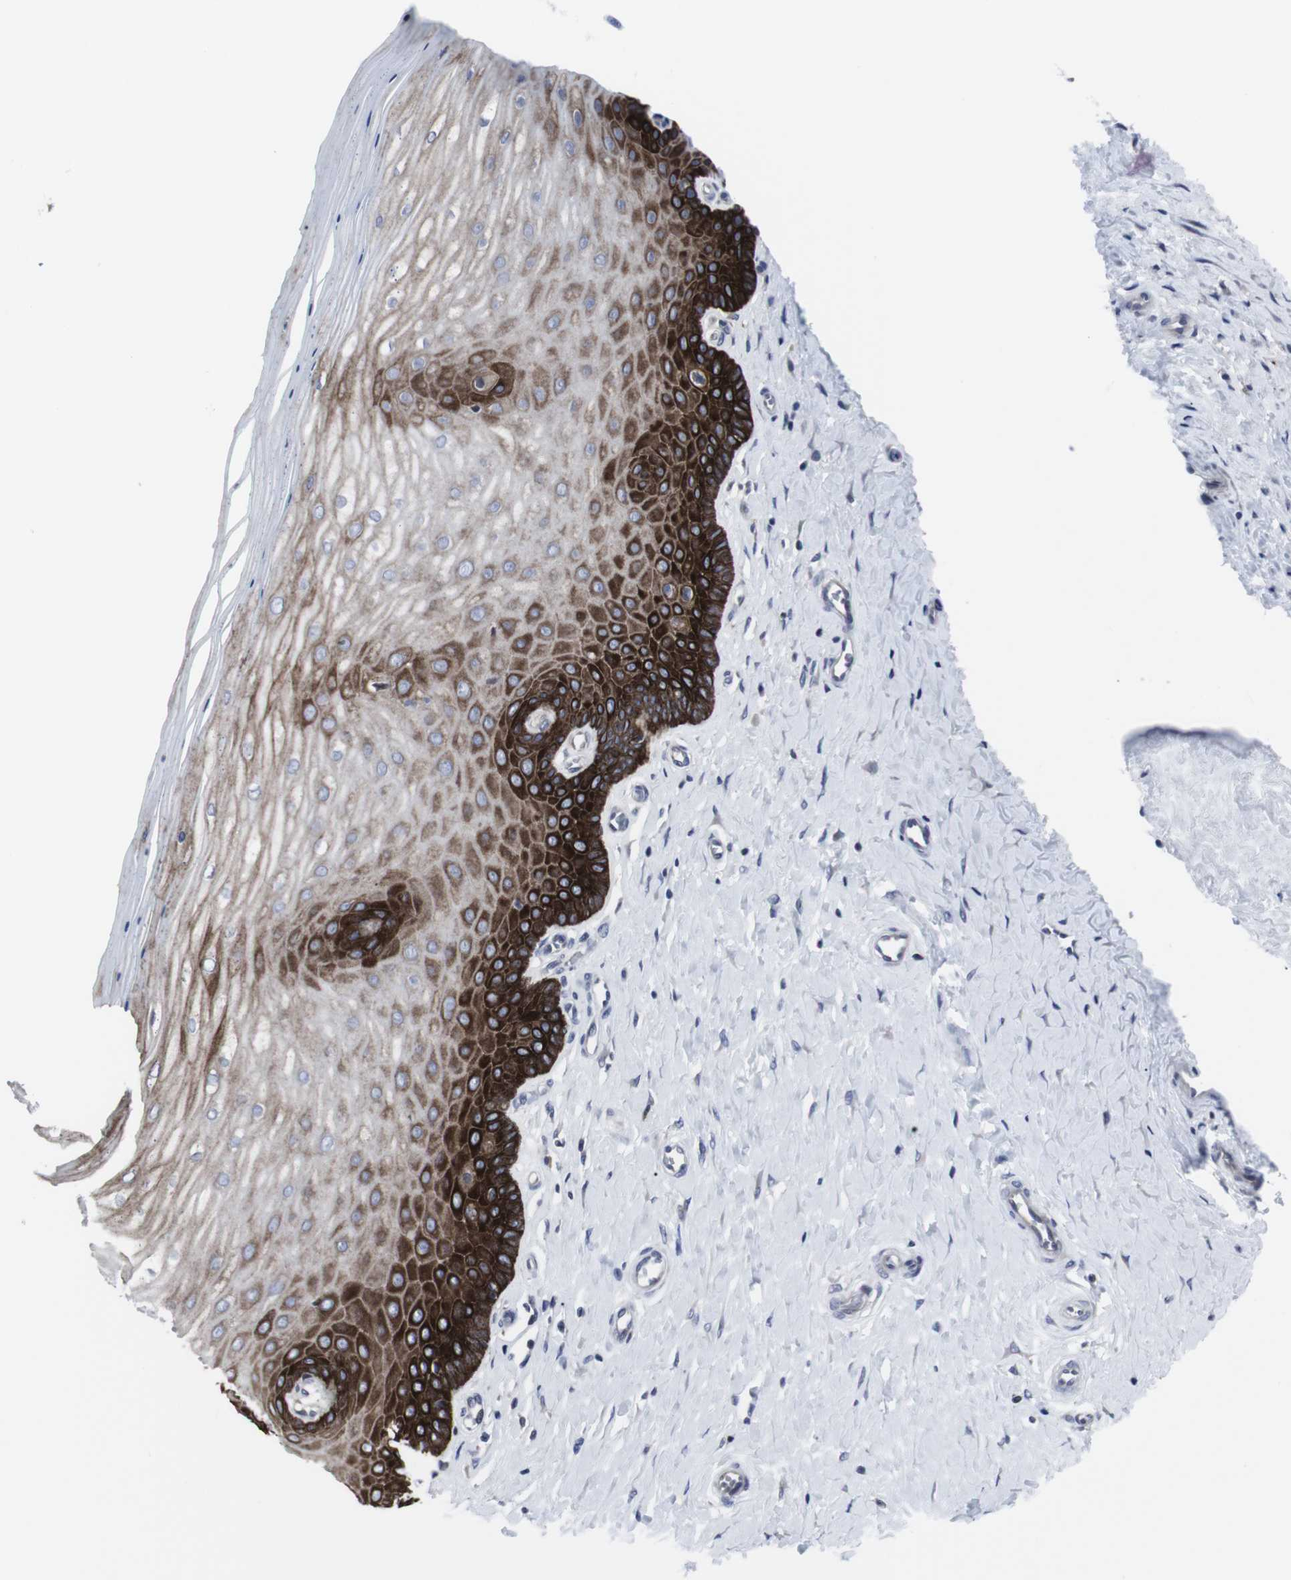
{"staining": {"intensity": "strong", "quantity": ">75%", "location": "cytoplasmic/membranous"}, "tissue": "cervix", "cell_type": "Glandular cells", "image_type": "normal", "snomed": [{"axis": "morphology", "description": "Normal tissue, NOS"}, {"axis": "topography", "description": "Cervix"}], "caption": "A high-resolution histopathology image shows IHC staining of benign cervix, which reveals strong cytoplasmic/membranous staining in about >75% of glandular cells.", "gene": "HPRT1", "patient": {"sex": "female", "age": 55}}